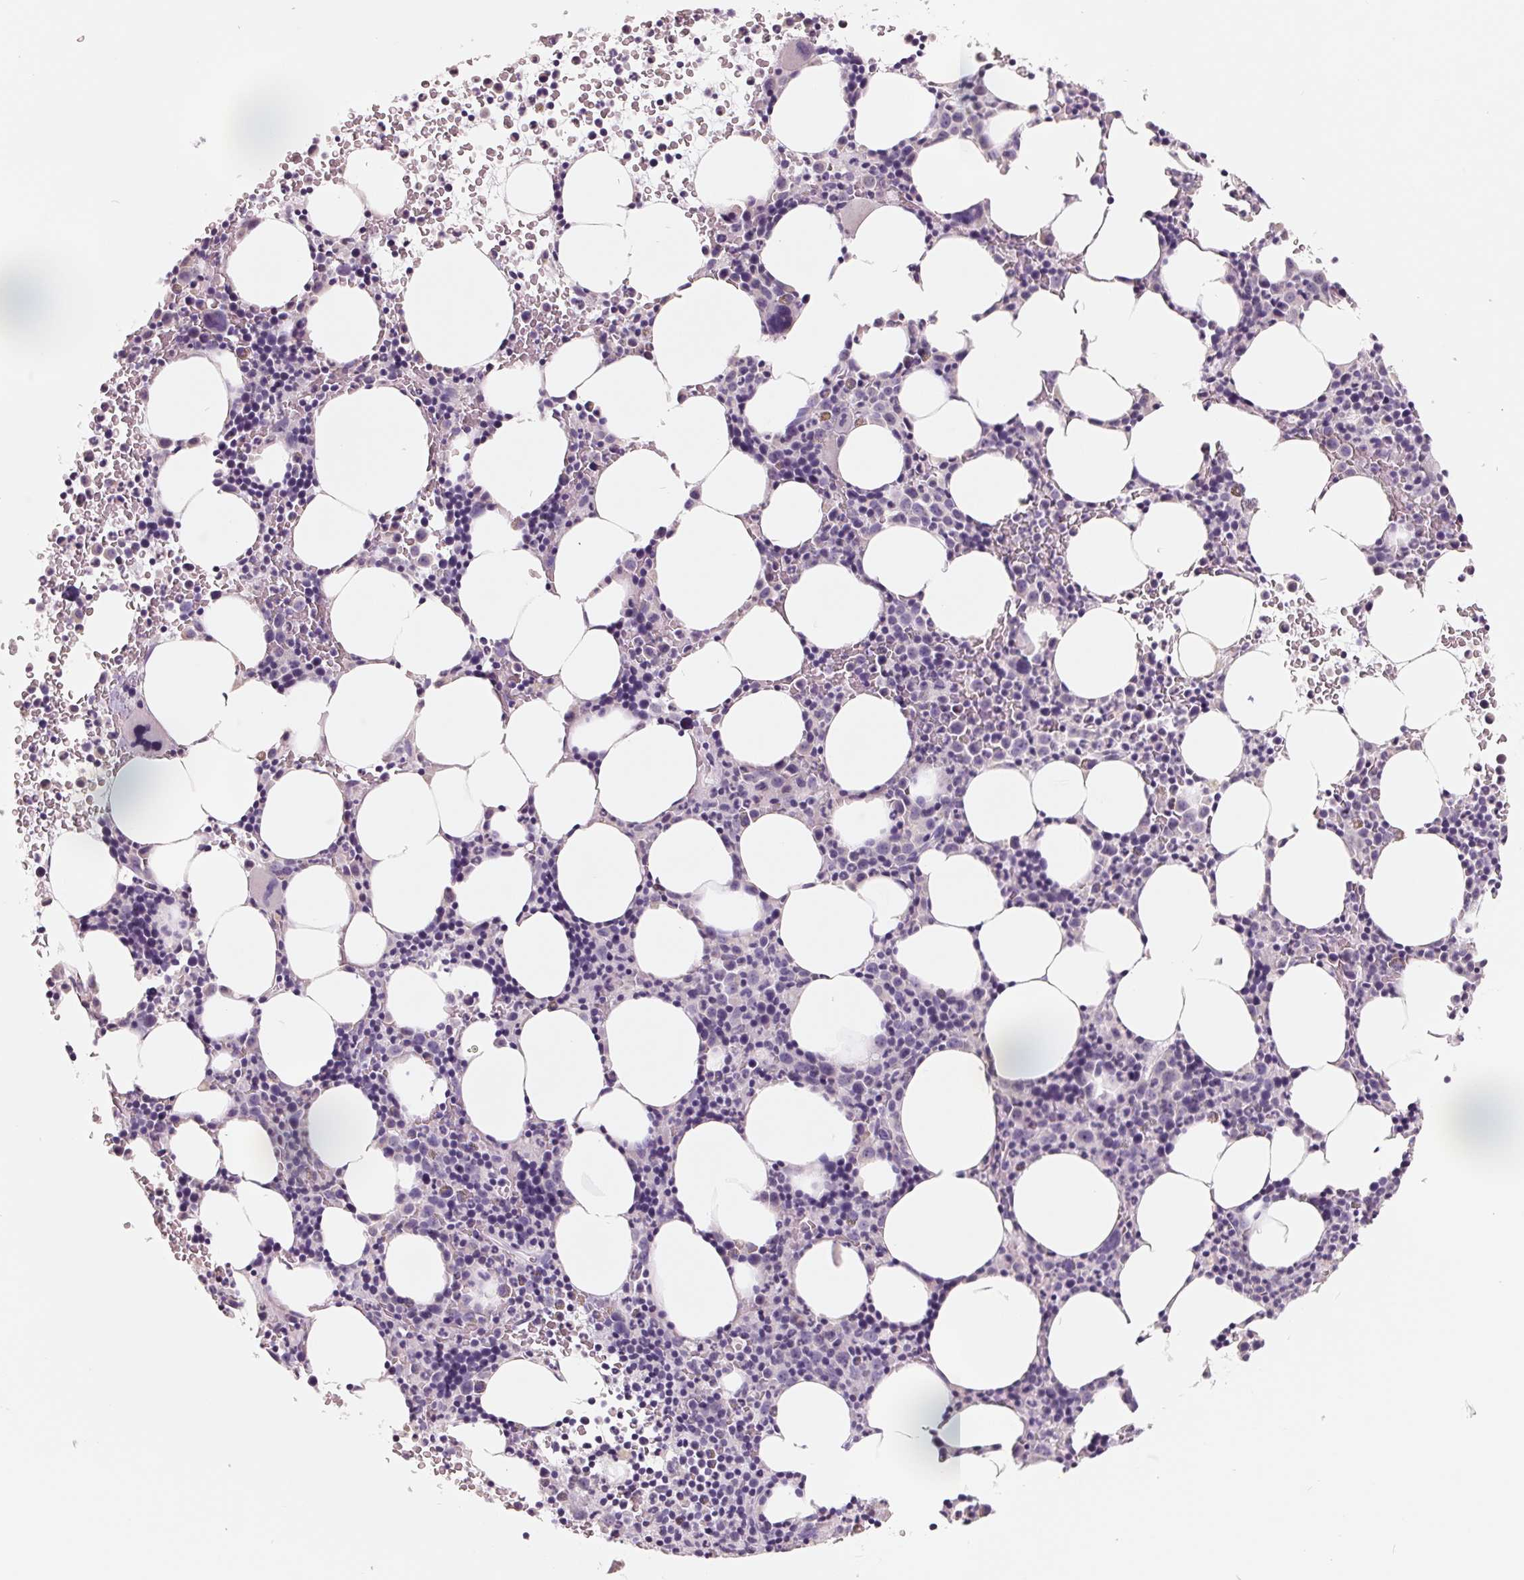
{"staining": {"intensity": "negative", "quantity": "none", "location": "none"}, "tissue": "bone marrow", "cell_type": "Hematopoietic cells", "image_type": "normal", "snomed": [{"axis": "morphology", "description": "Normal tissue, NOS"}, {"axis": "topography", "description": "Bone marrow"}], "caption": "An immunohistochemistry photomicrograph of unremarkable bone marrow is shown. There is no staining in hematopoietic cells of bone marrow. (DAB (3,3'-diaminobenzidine) IHC with hematoxylin counter stain).", "gene": "FTCD", "patient": {"sex": "male", "age": 58}}